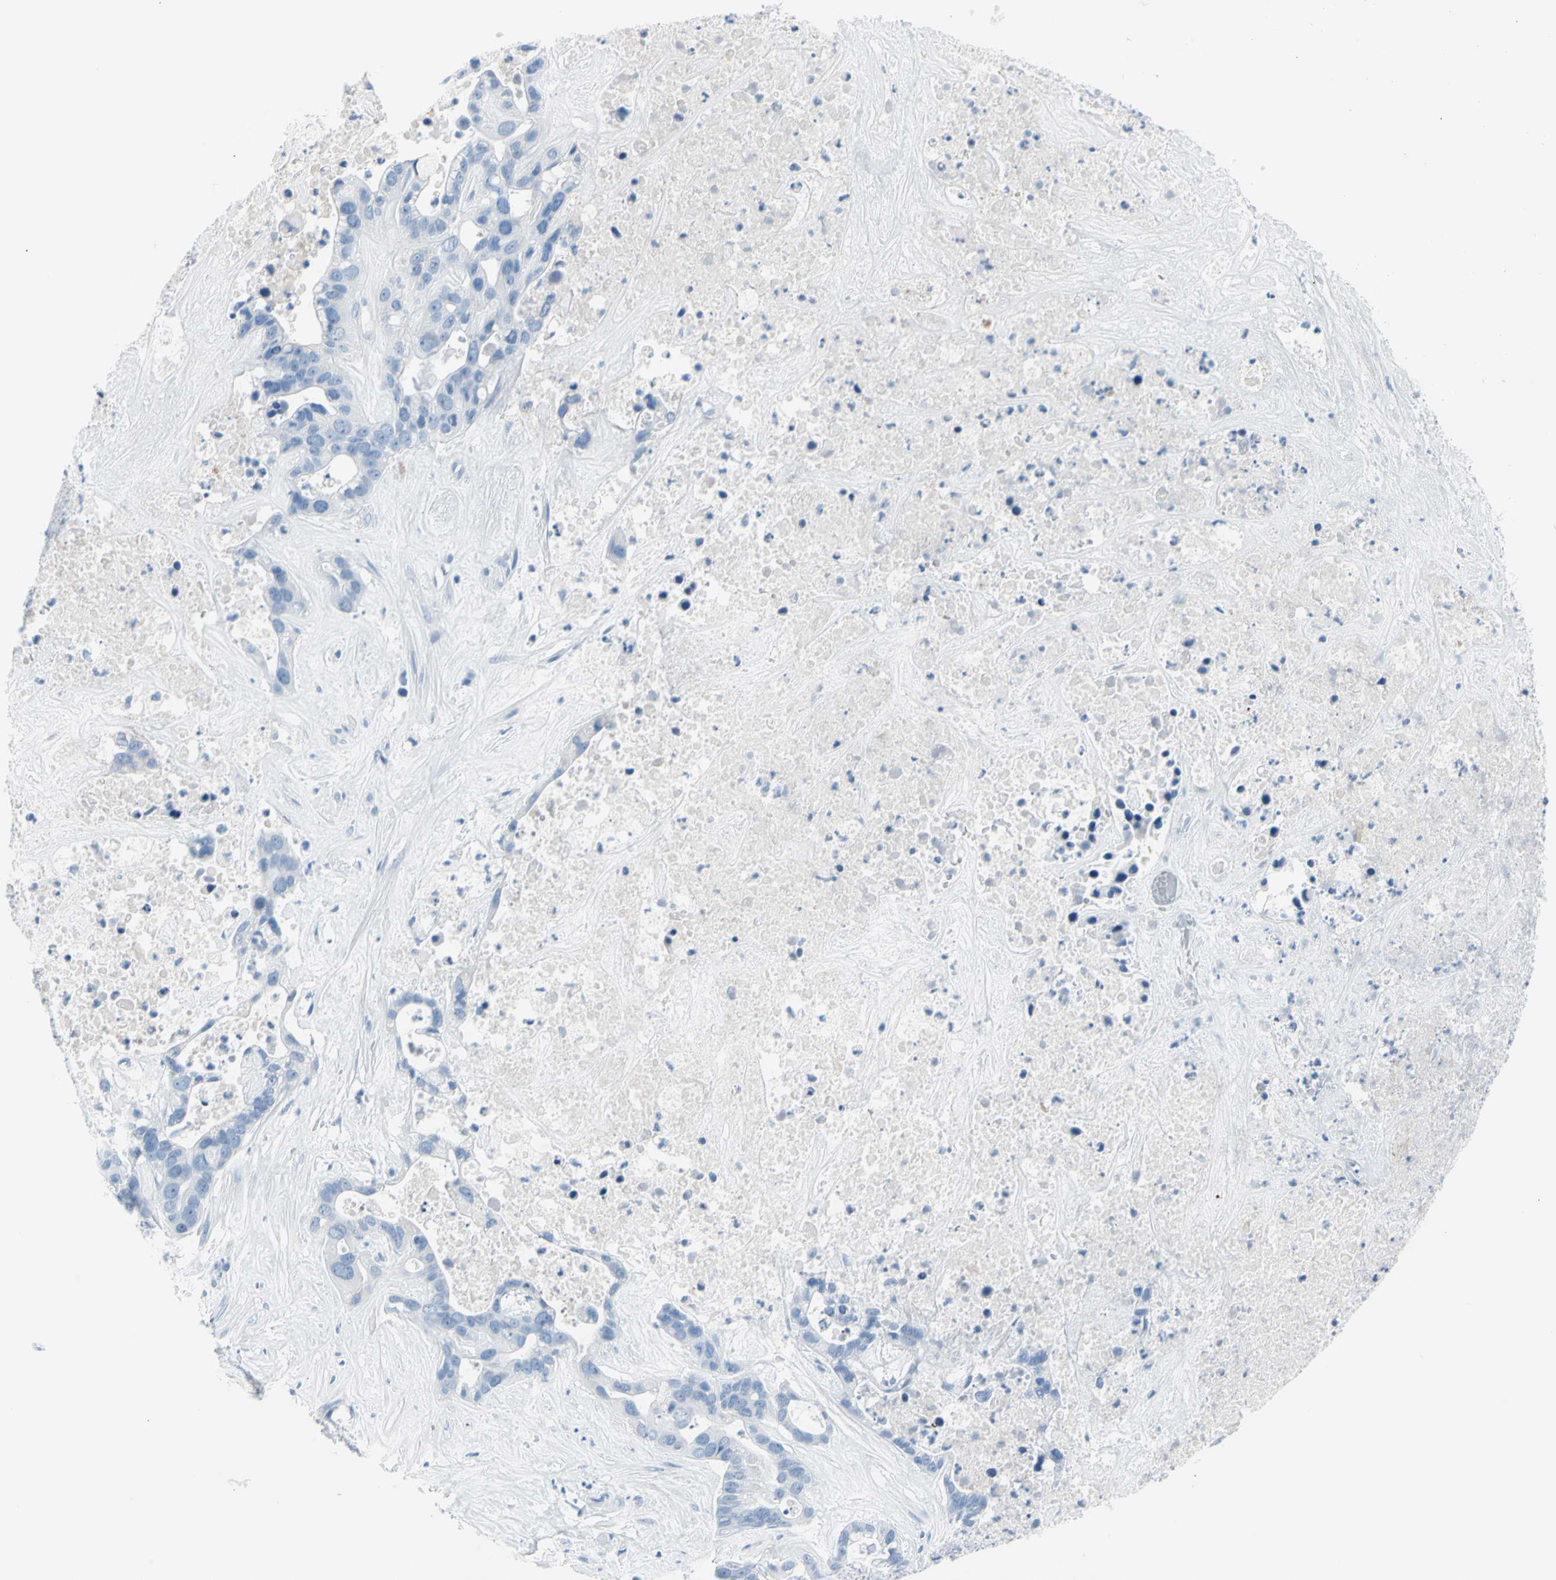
{"staining": {"intensity": "negative", "quantity": "none", "location": "none"}, "tissue": "liver cancer", "cell_type": "Tumor cells", "image_type": "cancer", "snomed": [{"axis": "morphology", "description": "Cholangiocarcinoma"}, {"axis": "topography", "description": "Liver"}], "caption": "Protein analysis of cholangiocarcinoma (liver) demonstrates no significant expression in tumor cells.", "gene": "TPO", "patient": {"sex": "female", "age": 65}}